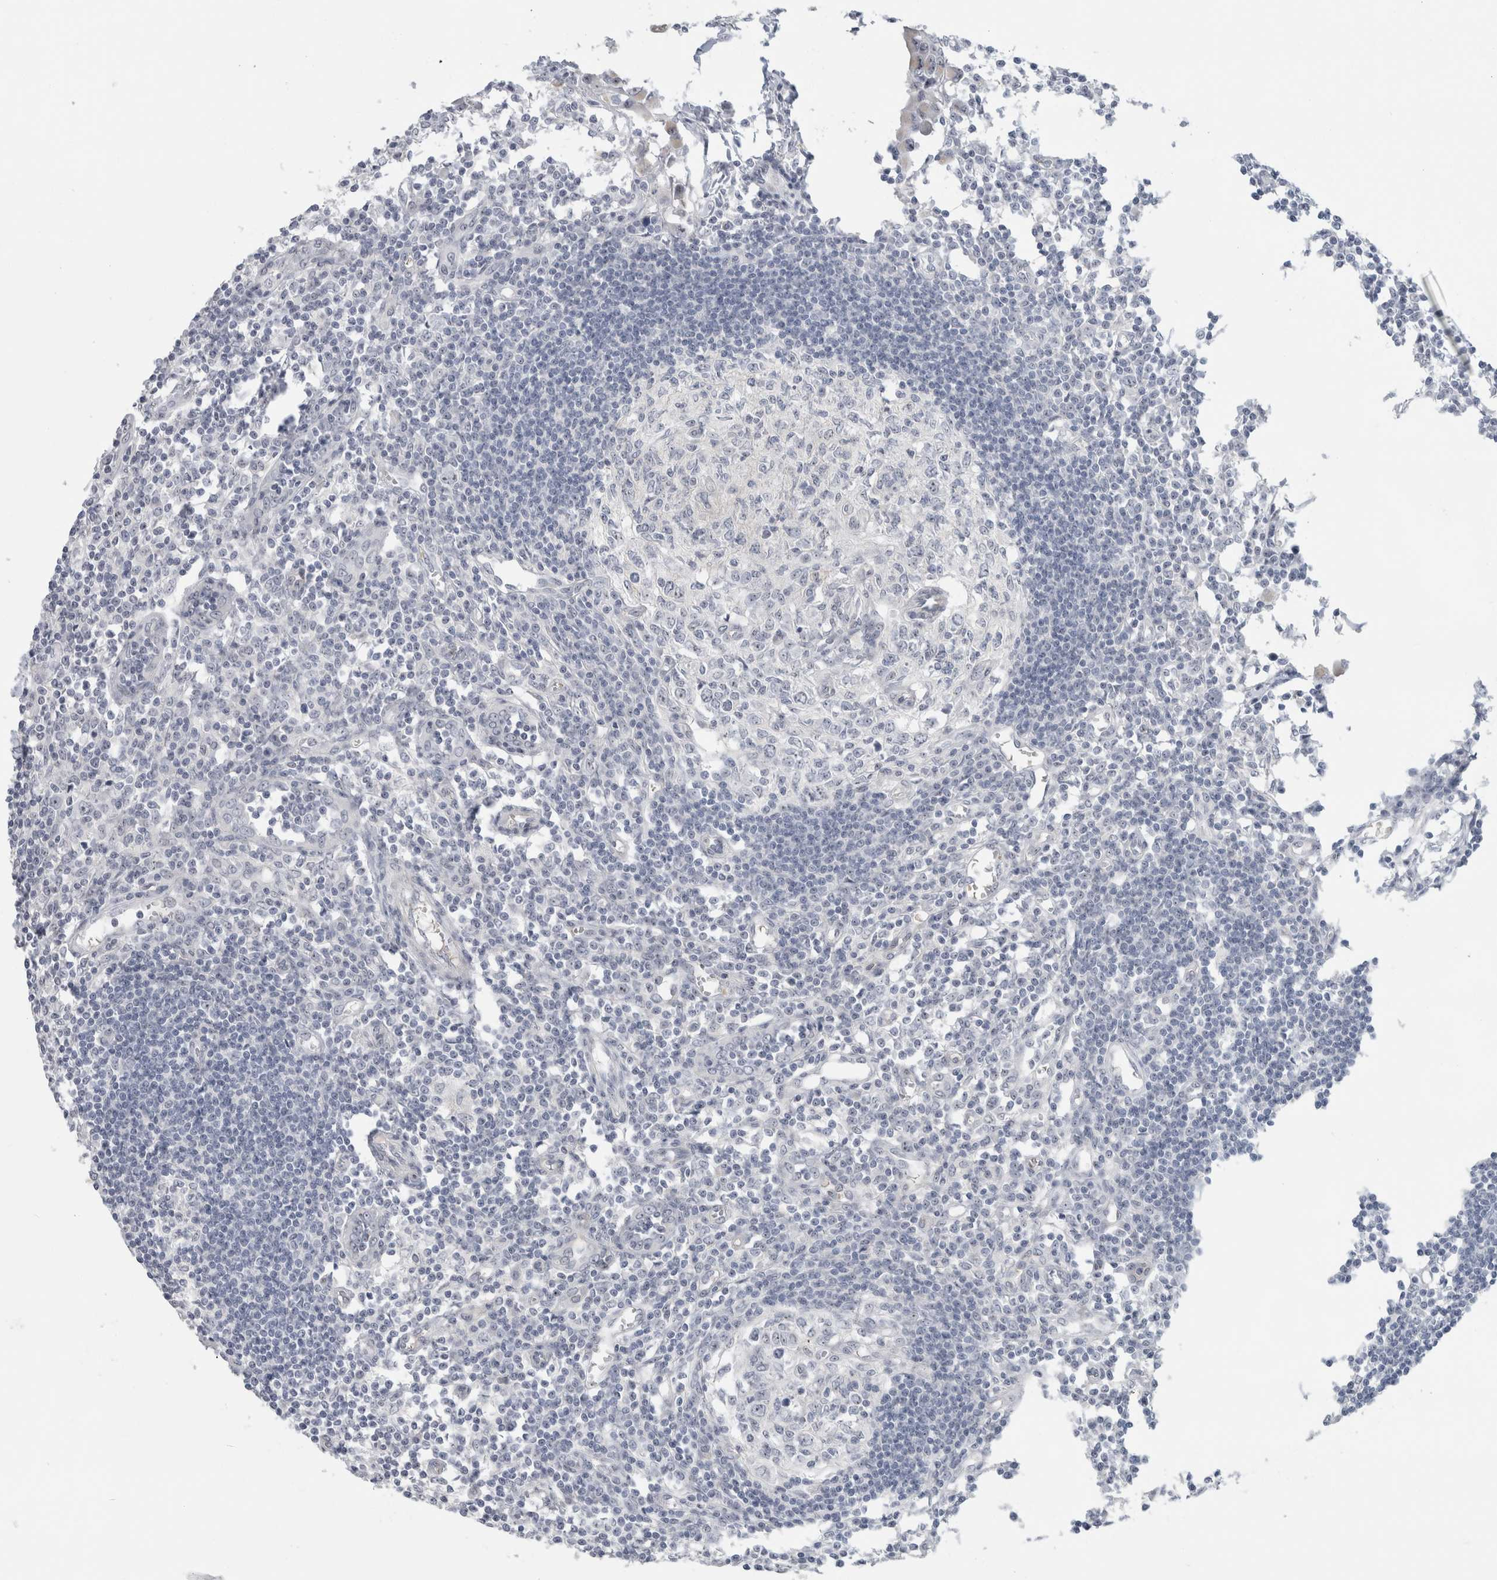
{"staining": {"intensity": "negative", "quantity": "none", "location": "none"}, "tissue": "lymph node", "cell_type": "Germinal center cells", "image_type": "normal", "snomed": [{"axis": "morphology", "description": "Normal tissue, NOS"}, {"axis": "morphology", "description": "Malignant melanoma, Metastatic site"}, {"axis": "topography", "description": "Lymph node"}], "caption": "Protein analysis of unremarkable lymph node demonstrates no significant staining in germinal center cells. (DAB (3,3'-diaminobenzidine) IHC with hematoxylin counter stain).", "gene": "FMR1NB", "patient": {"sex": "male", "age": 41}}